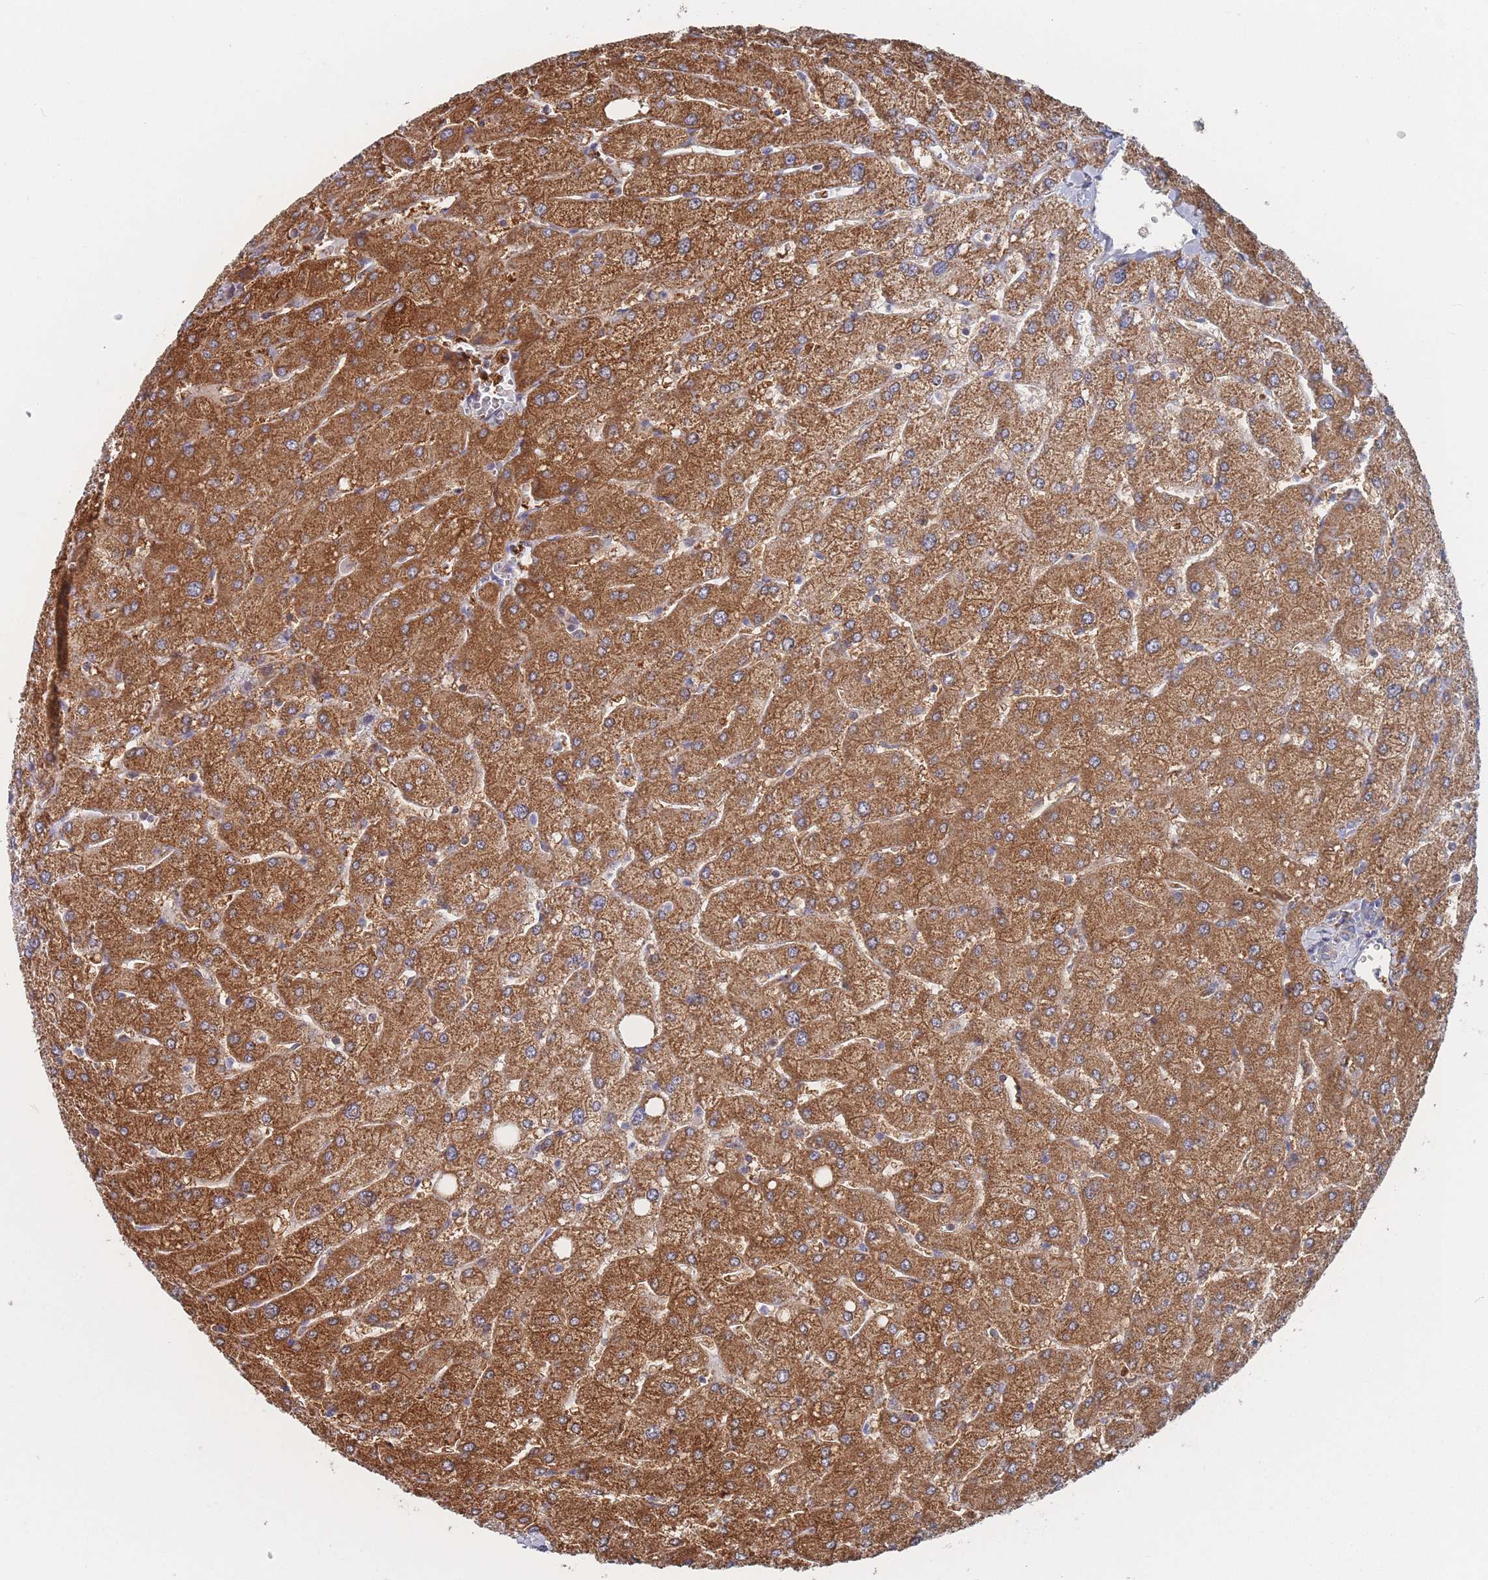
{"staining": {"intensity": "moderate", "quantity": "25%-75%", "location": "cytoplasmic/membranous"}, "tissue": "liver", "cell_type": "Cholangiocytes", "image_type": "normal", "snomed": [{"axis": "morphology", "description": "Normal tissue, NOS"}, {"axis": "topography", "description": "Liver"}], "caption": "Moderate cytoplasmic/membranous staining is identified in approximately 25%-75% of cholangiocytes in unremarkable liver. The staining is performed using DAB brown chromogen to label protein expression. The nuclei are counter-stained blue using hematoxylin.", "gene": "IKZF4", "patient": {"sex": "male", "age": 55}}